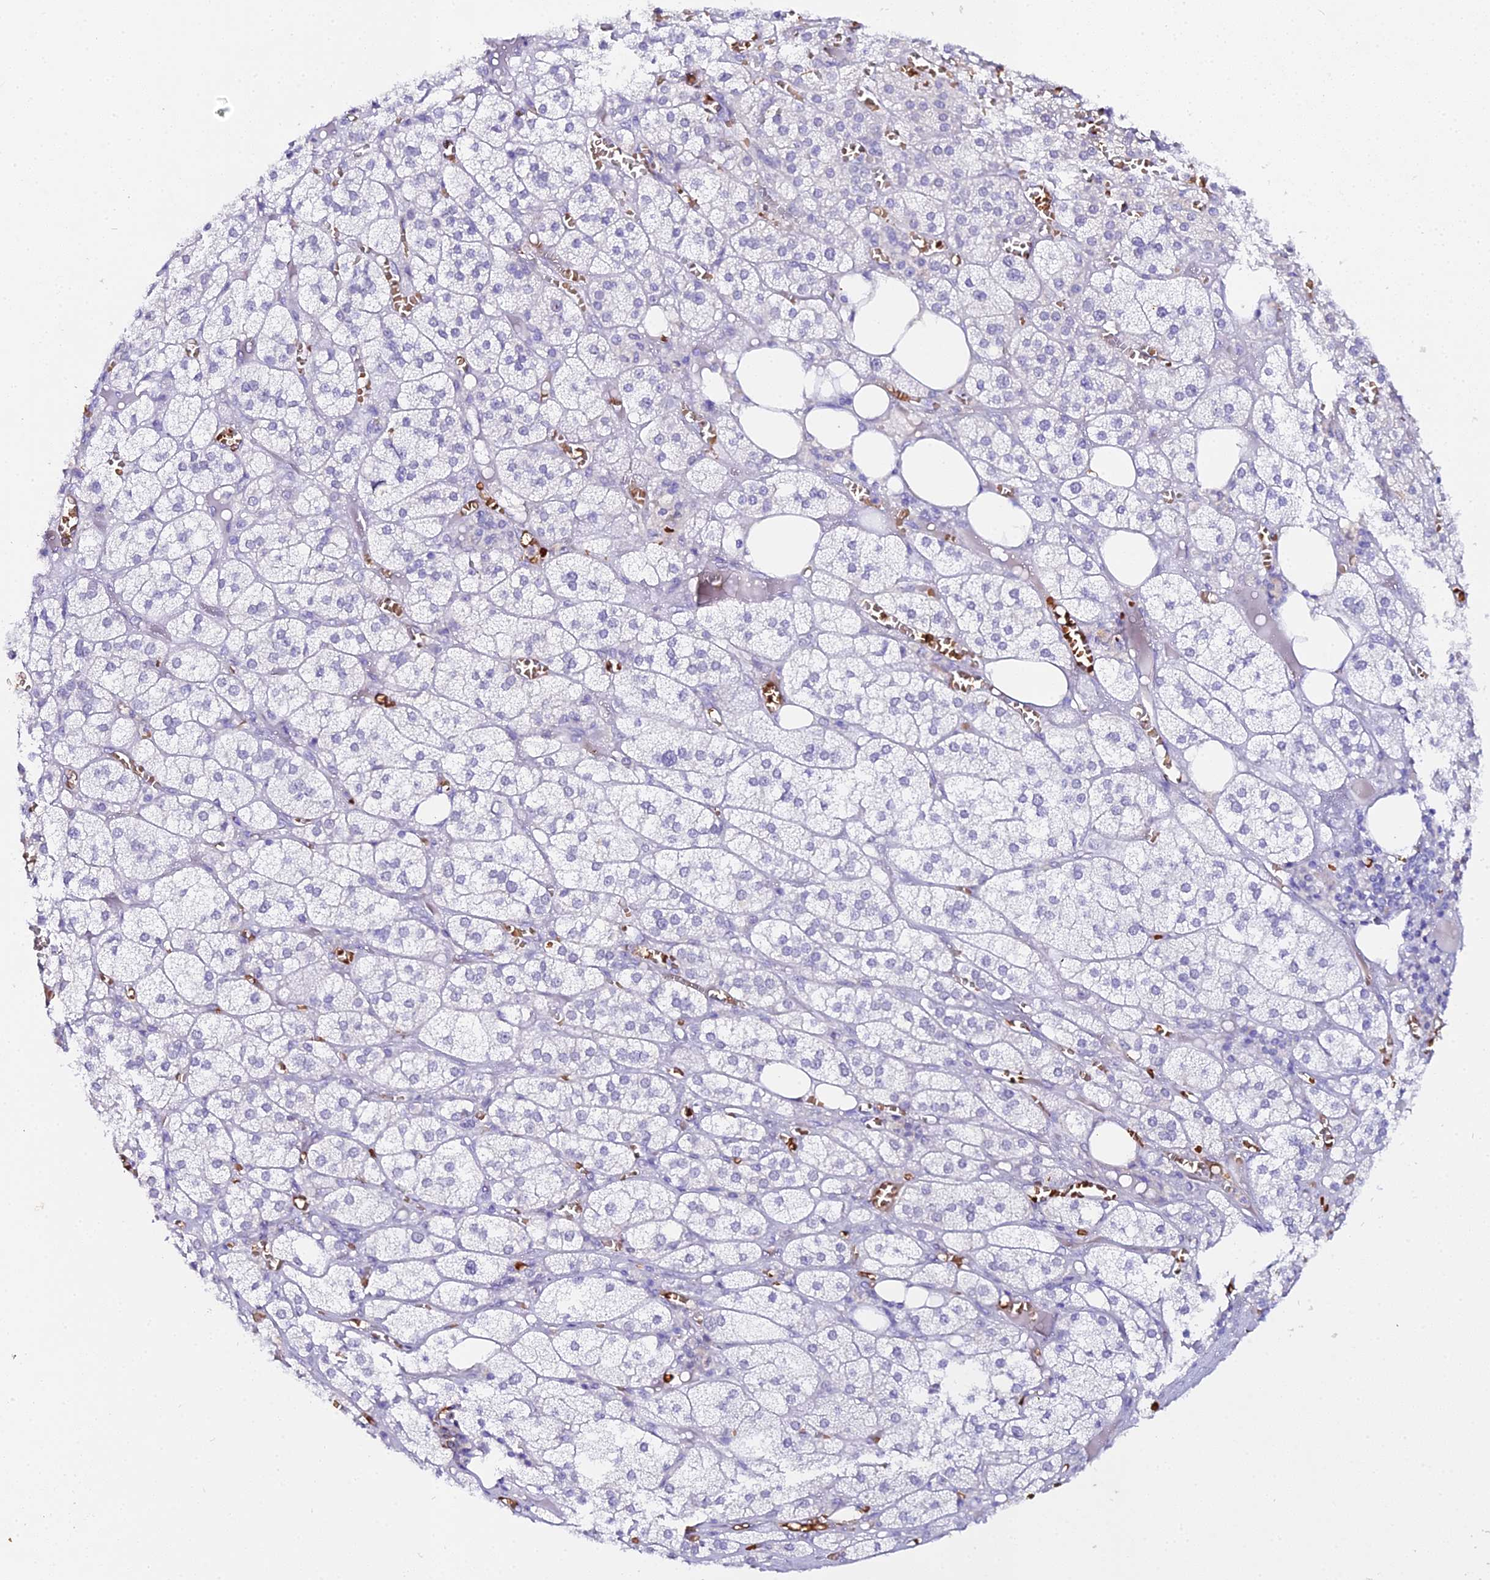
{"staining": {"intensity": "negative", "quantity": "none", "location": "none"}, "tissue": "adrenal gland", "cell_type": "Glandular cells", "image_type": "normal", "snomed": [{"axis": "morphology", "description": "Normal tissue, NOS"}, {"axis": "topography", "description": "Adrenal gland"}], "caption": "IHC of unremarkable adrenal gland displays no staining in glandular cells.", "gene": "CFAP45", "patient": {"sex": "female", "age": 61}}